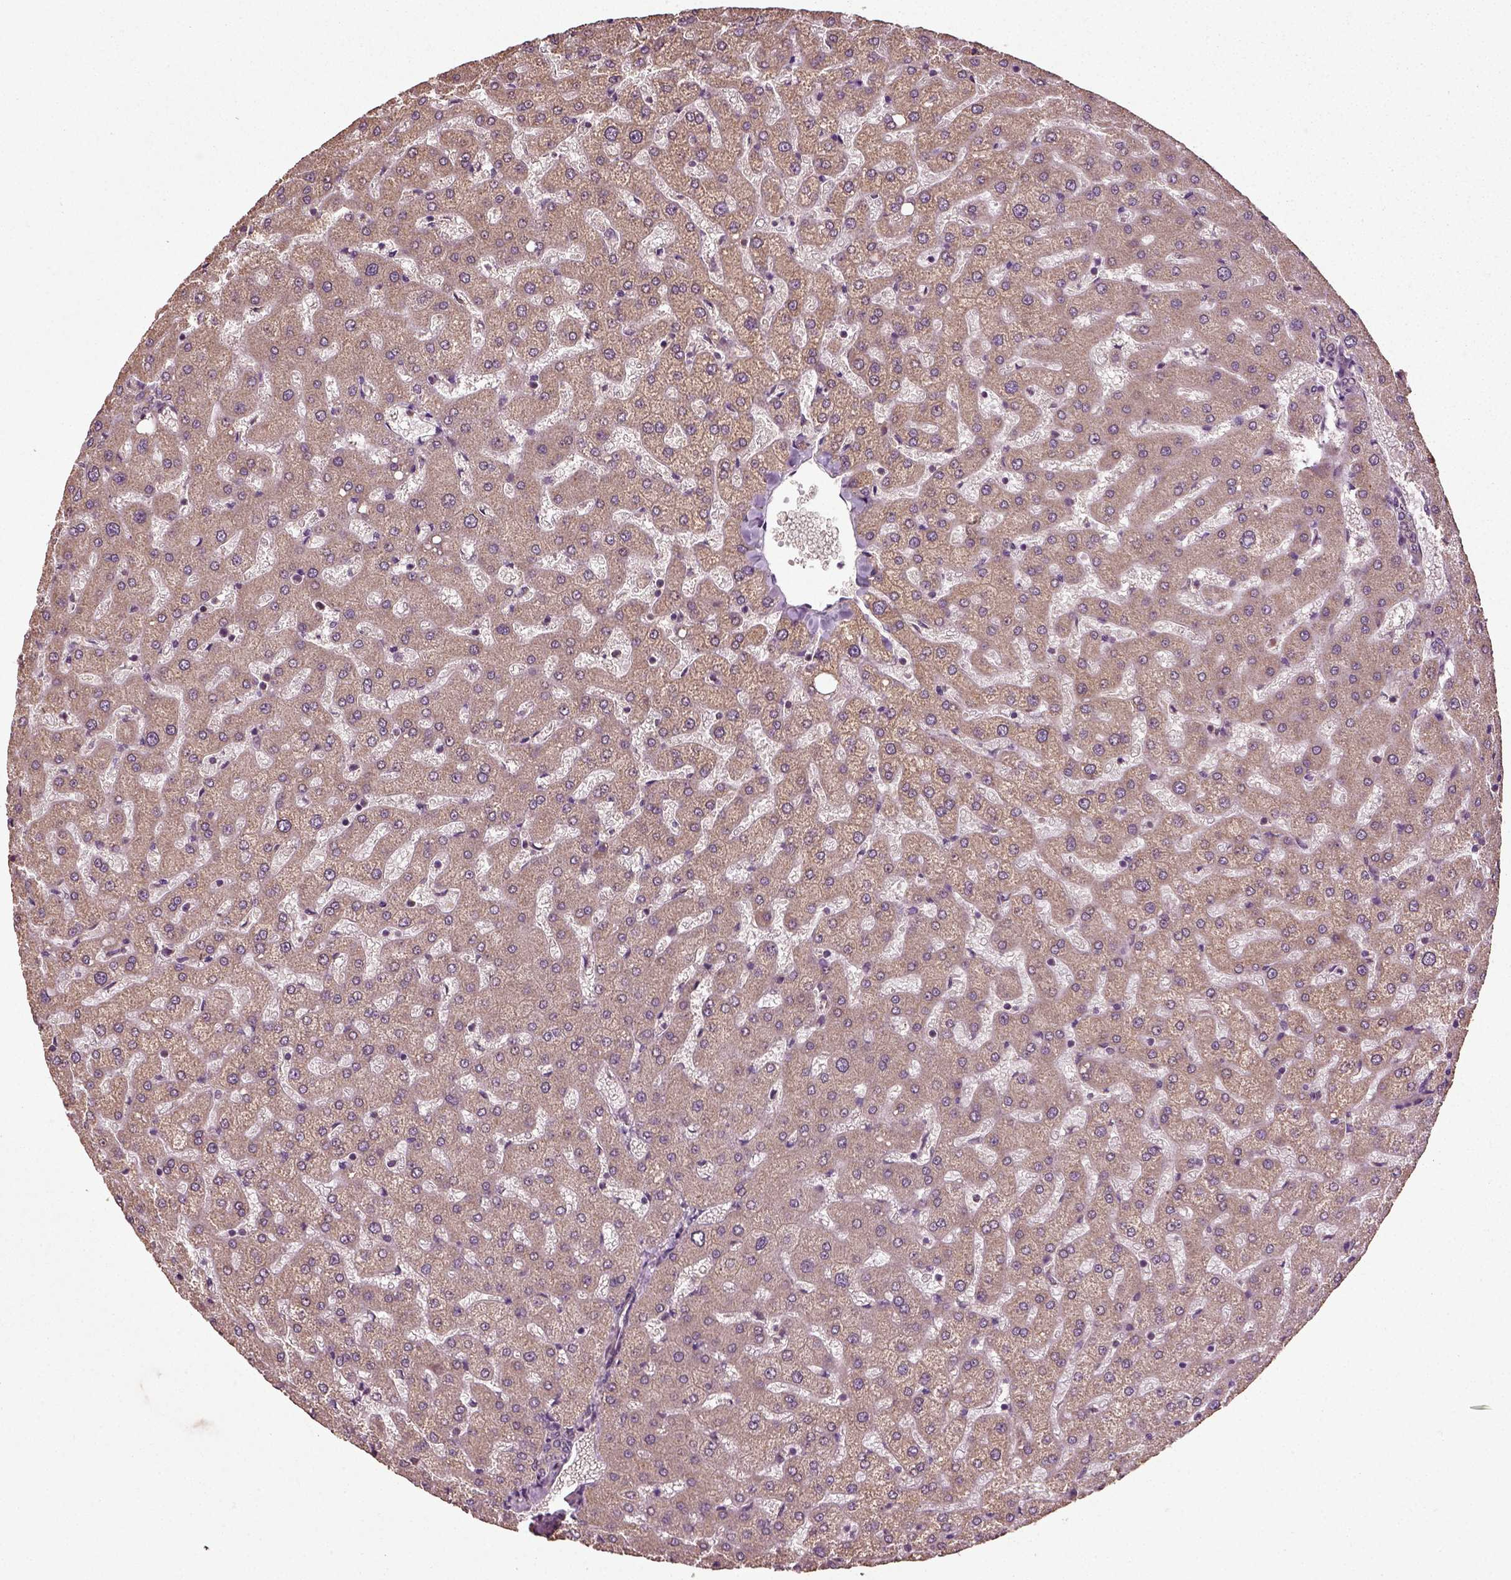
{"staining": {"intensity": "weak", "quantity": ">75%", "location": "cytoplasmic/membranous"}, "tissue": "liver", "cell_type": "Cholangiocytes", "image_type": "normal", "snomed": [{"axis": "morphology", "description": "Normal tissue, NOS"}, {"axis": "topography", "description": "Liver"}], "caption": "This image demonstrates immunohistochemistry (IHC) staining of benign liver, with low weak cytoplasmic/membranous expression in approximately >75% of cholangiocytes.", "gene": "ERV3", "patient": {"sex": "female", "age": 50}}